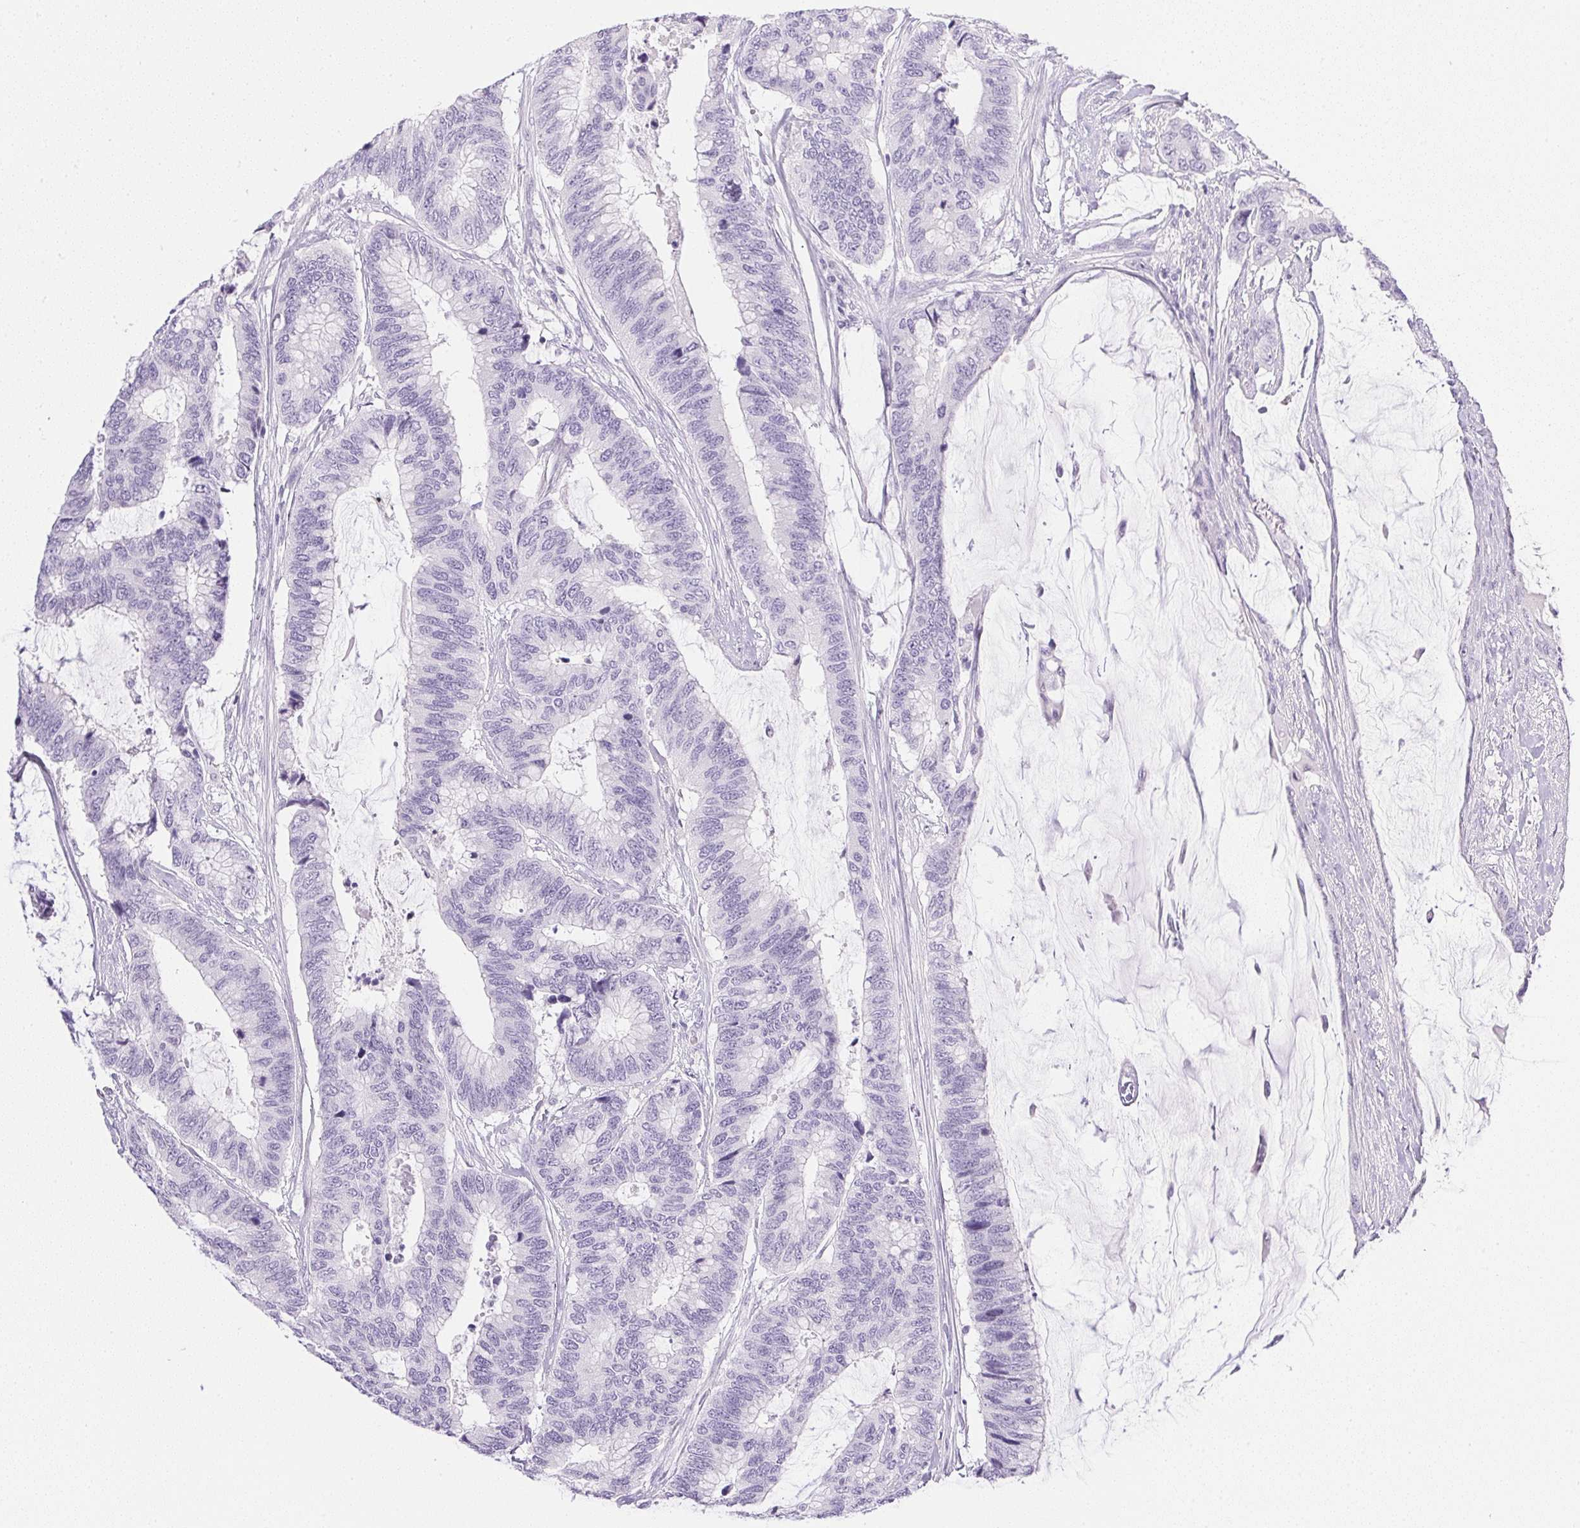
{"staining": {"intensity": "negative", "quantity": "none", "location": "none"}, "tissue": "colorectal cancer", "cell_type": "Tumor cells", "image_type": "cancer", "snomed": [{"axis": "morphology", "description": "Adenocarcinoma, NOS"}, {"axis": "topography", "description": "Rectum"}], "caption": "High magnification brightfield microscopy of colorectal cancer (adenocarcinoma) stained with DAB (brown) and counterstained with hematoxylin (blue): tumor cells show no significant positivity. (DAB (3,3'-diaminobenzidine) immunohistochemistry (IHC) visualized using brightfield microscopy, high magnification).", "gene": "CPB1", "patient": {"sex": "female", "age": 59}}